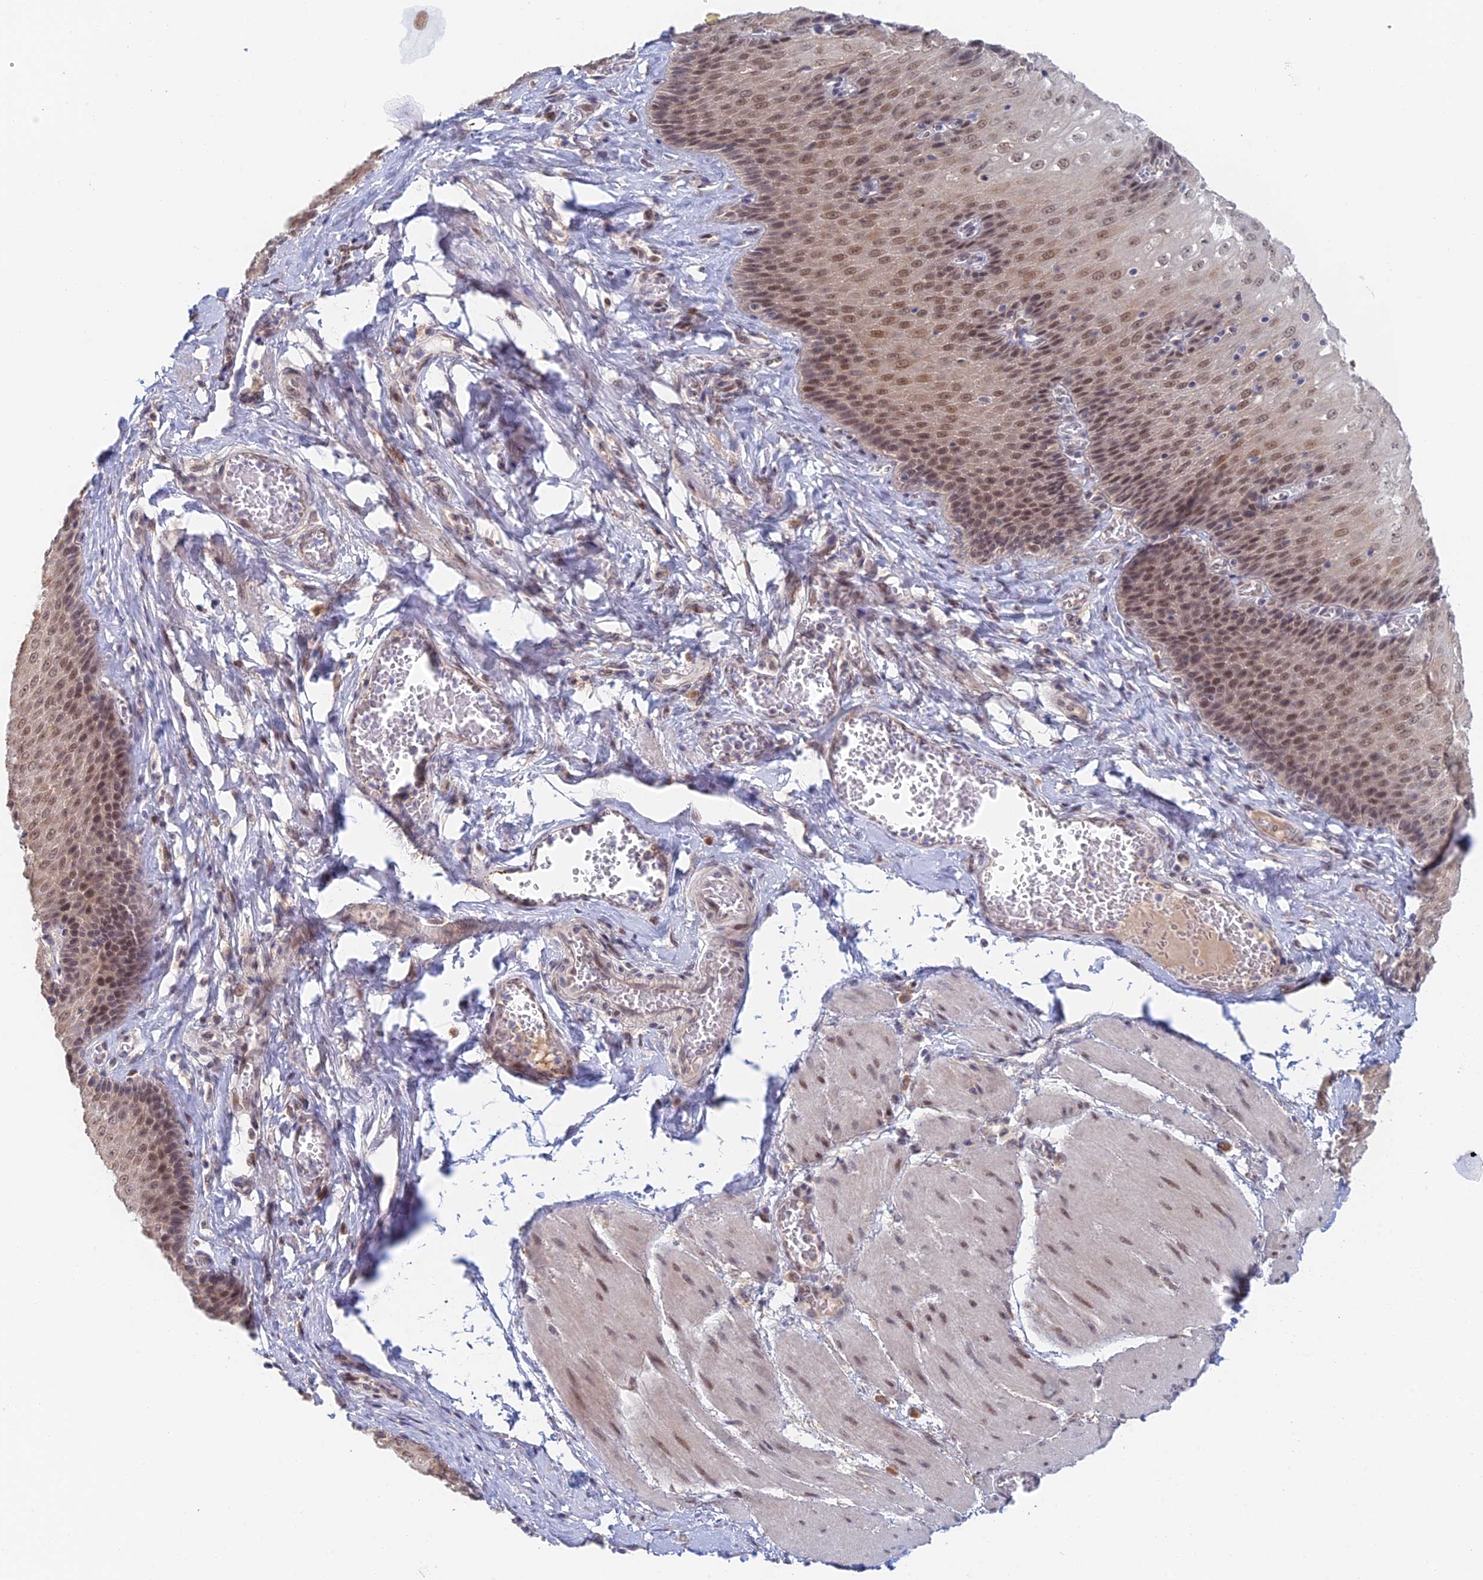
{"staining": {"intensity": "strong", "quantity": ">75%", "location": "nuclear"}, "tissue": "esophagus", "cell_type": "Squamous epithelial cells", "image_type": "normal", "snomed": [{"axis": "morphology", "description": "Normal tissue, NOS"}, {"axis": "topography", "description": "Esophagus"}], "caption": "Benign esophagus exhibits strong nuclear expression in about >75% of squamous epithelial cells, visualized by immunohistochemistry. Nuclei are stained in blue.", "gene": "ZUP1", "patient": {"sex": "male", "age": 60}}